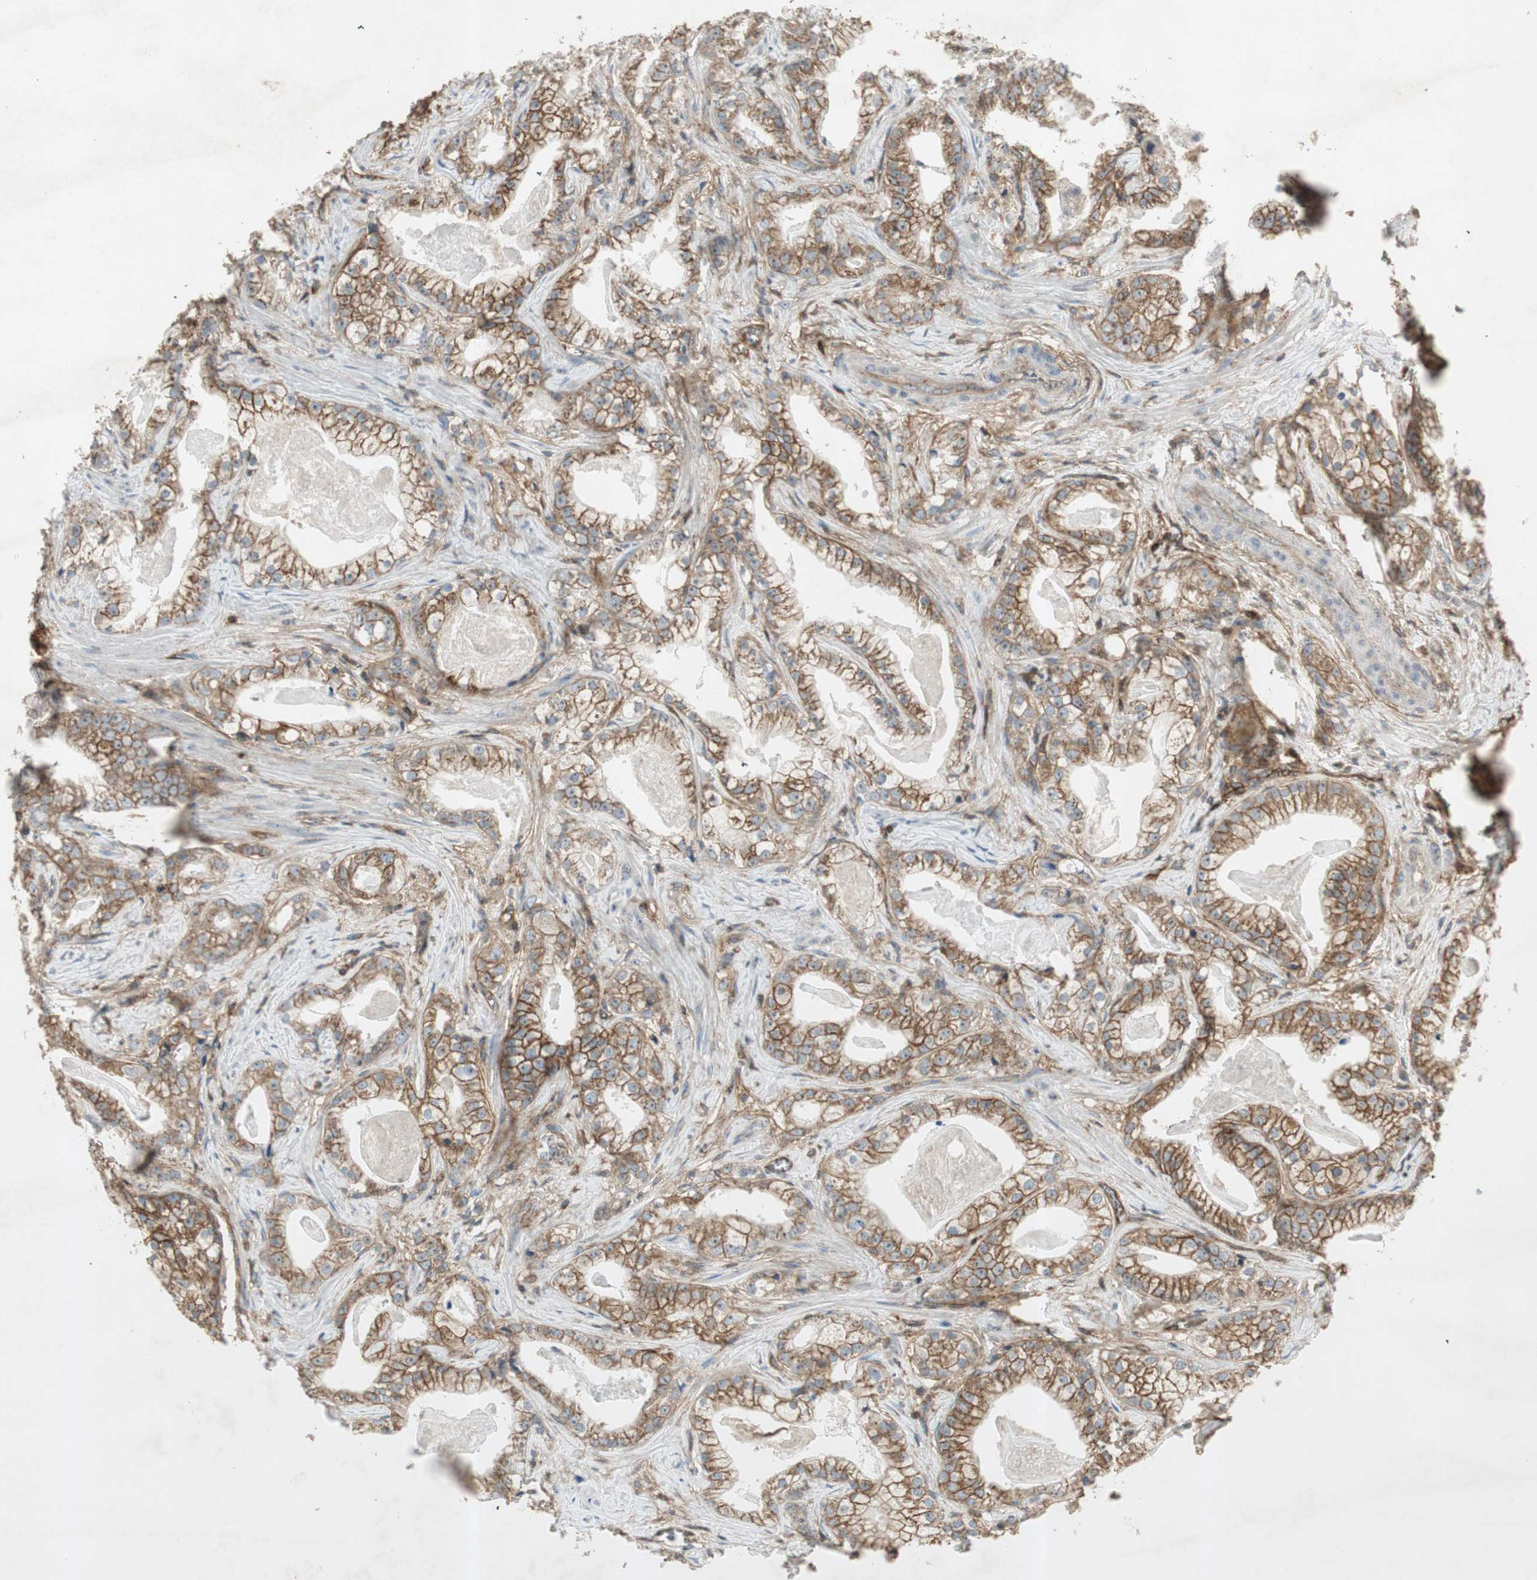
{"staining": {"intensity": "moderate", "quantity": ">75%", "location": "cytoplasmic/membranous"}, "tissue": "prostate cancer", "cell_type": "Tumor cells", "image_type": "cancer", "snomed": [{"axis": "morphology", "description": "Adenocarcinoma, Low grade"}, {"axis": "topography", "description": "Prostate"}], "caption": "Immunohistochemical staining of prostate cancer (adenocarcinoma (low-grade)) reveals medium levels of moderate cytoplasmic/membranous protein expression in about >75% of tumor cells.", "gene": "BTN3A3", "patient": {"sex": "male", "age": 59}}